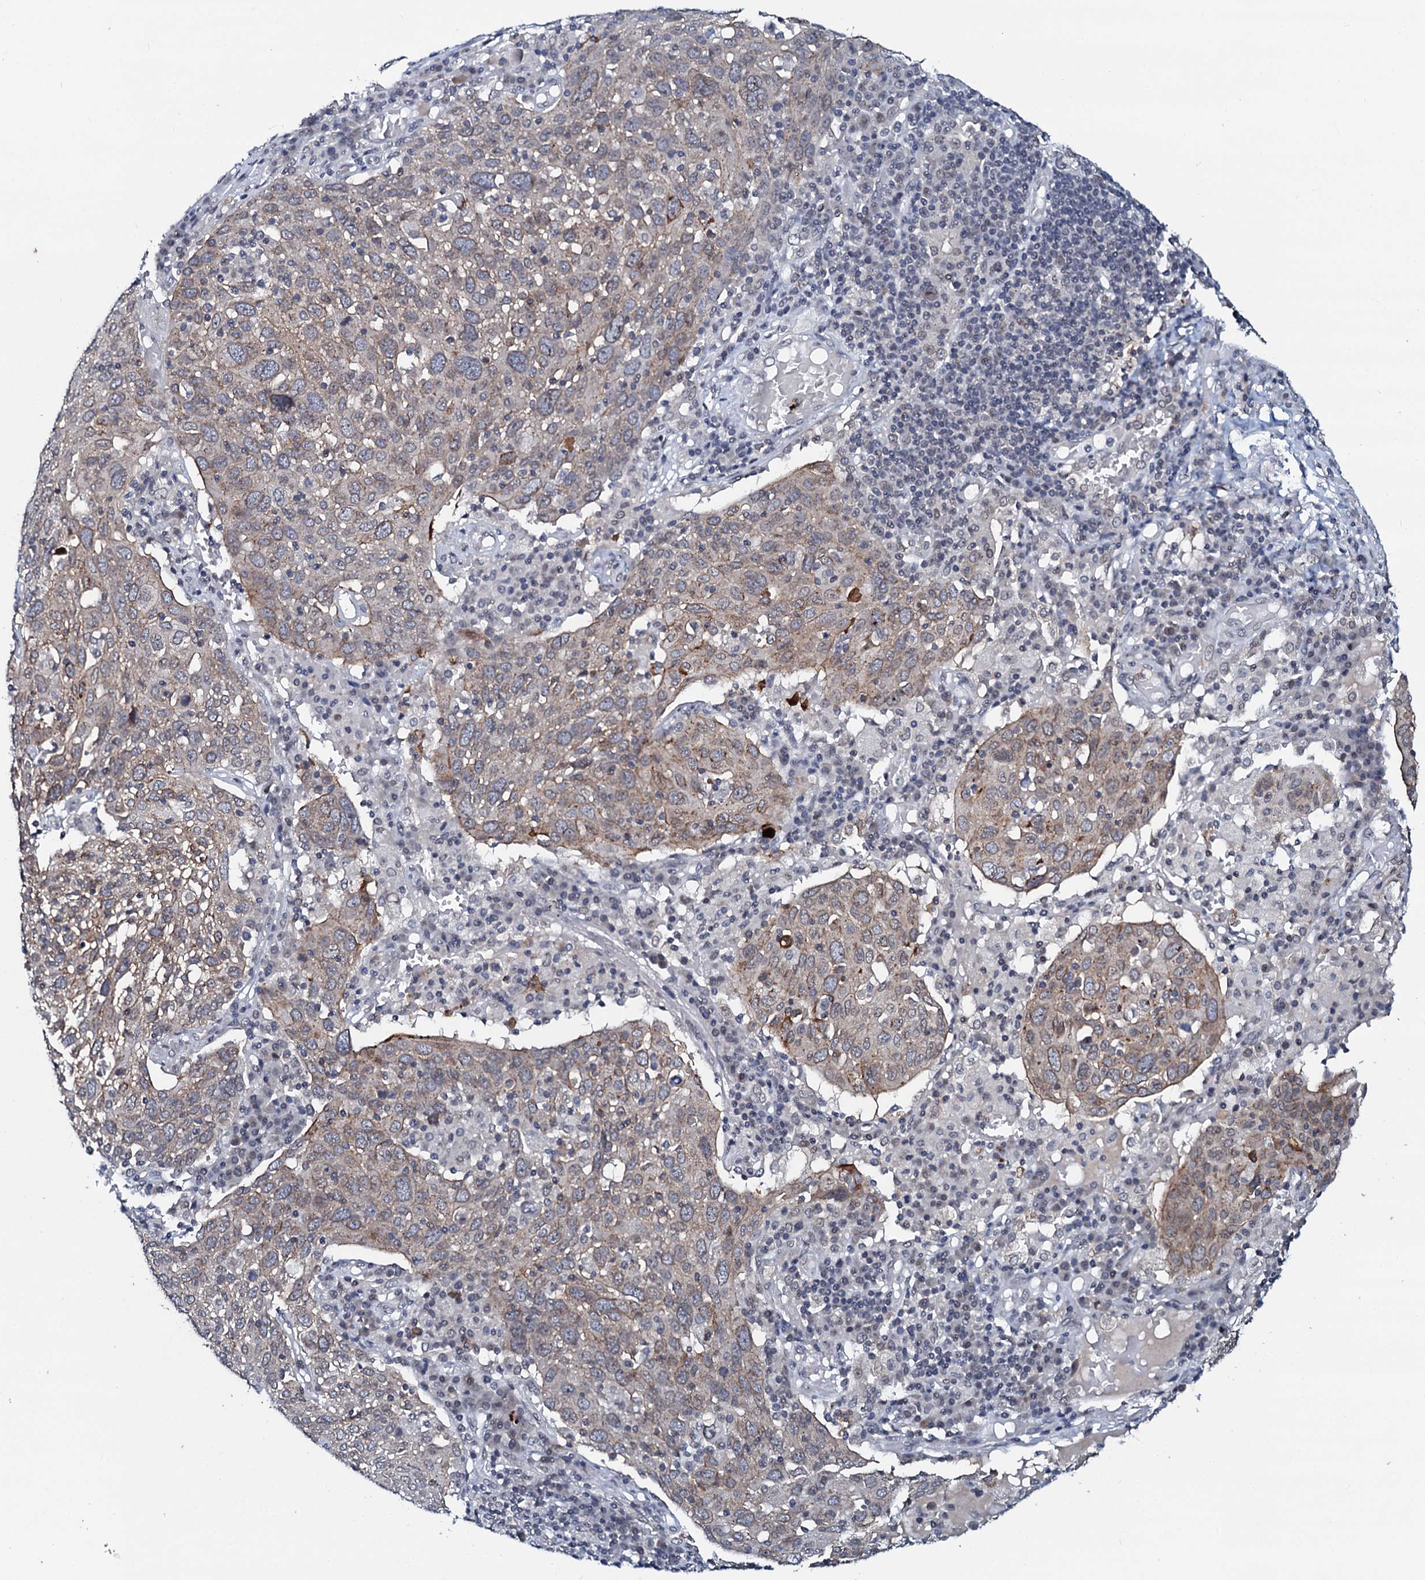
{"staining": {"intensity": "weak", "quantity": "<25%", "location": "cytoplasmic/membranous"}, "tissue": "lung cancer", "cell_type": "Tumor cells", "image_type": "cancer", "snomed": [{"axis": "morphology", "description": "Squamous cell carcinoma, NOS"}, {"axis": "topography", "description": "Lung"}], "caption": "Immunohistochemistry (IHC) photomicrograph of neoplastic tissue: human lung cancer stained with DAB (3,3'-diaminobenzidine) reveals no significant protein staining in tumor cells. Brightfield microscopy of immunohistochemistry stained with DAB (brown) and hematoxylin (blue), captured at high magnification.", "gene": "SNTA1", "patient": {"sex": "male", "age": 65}}